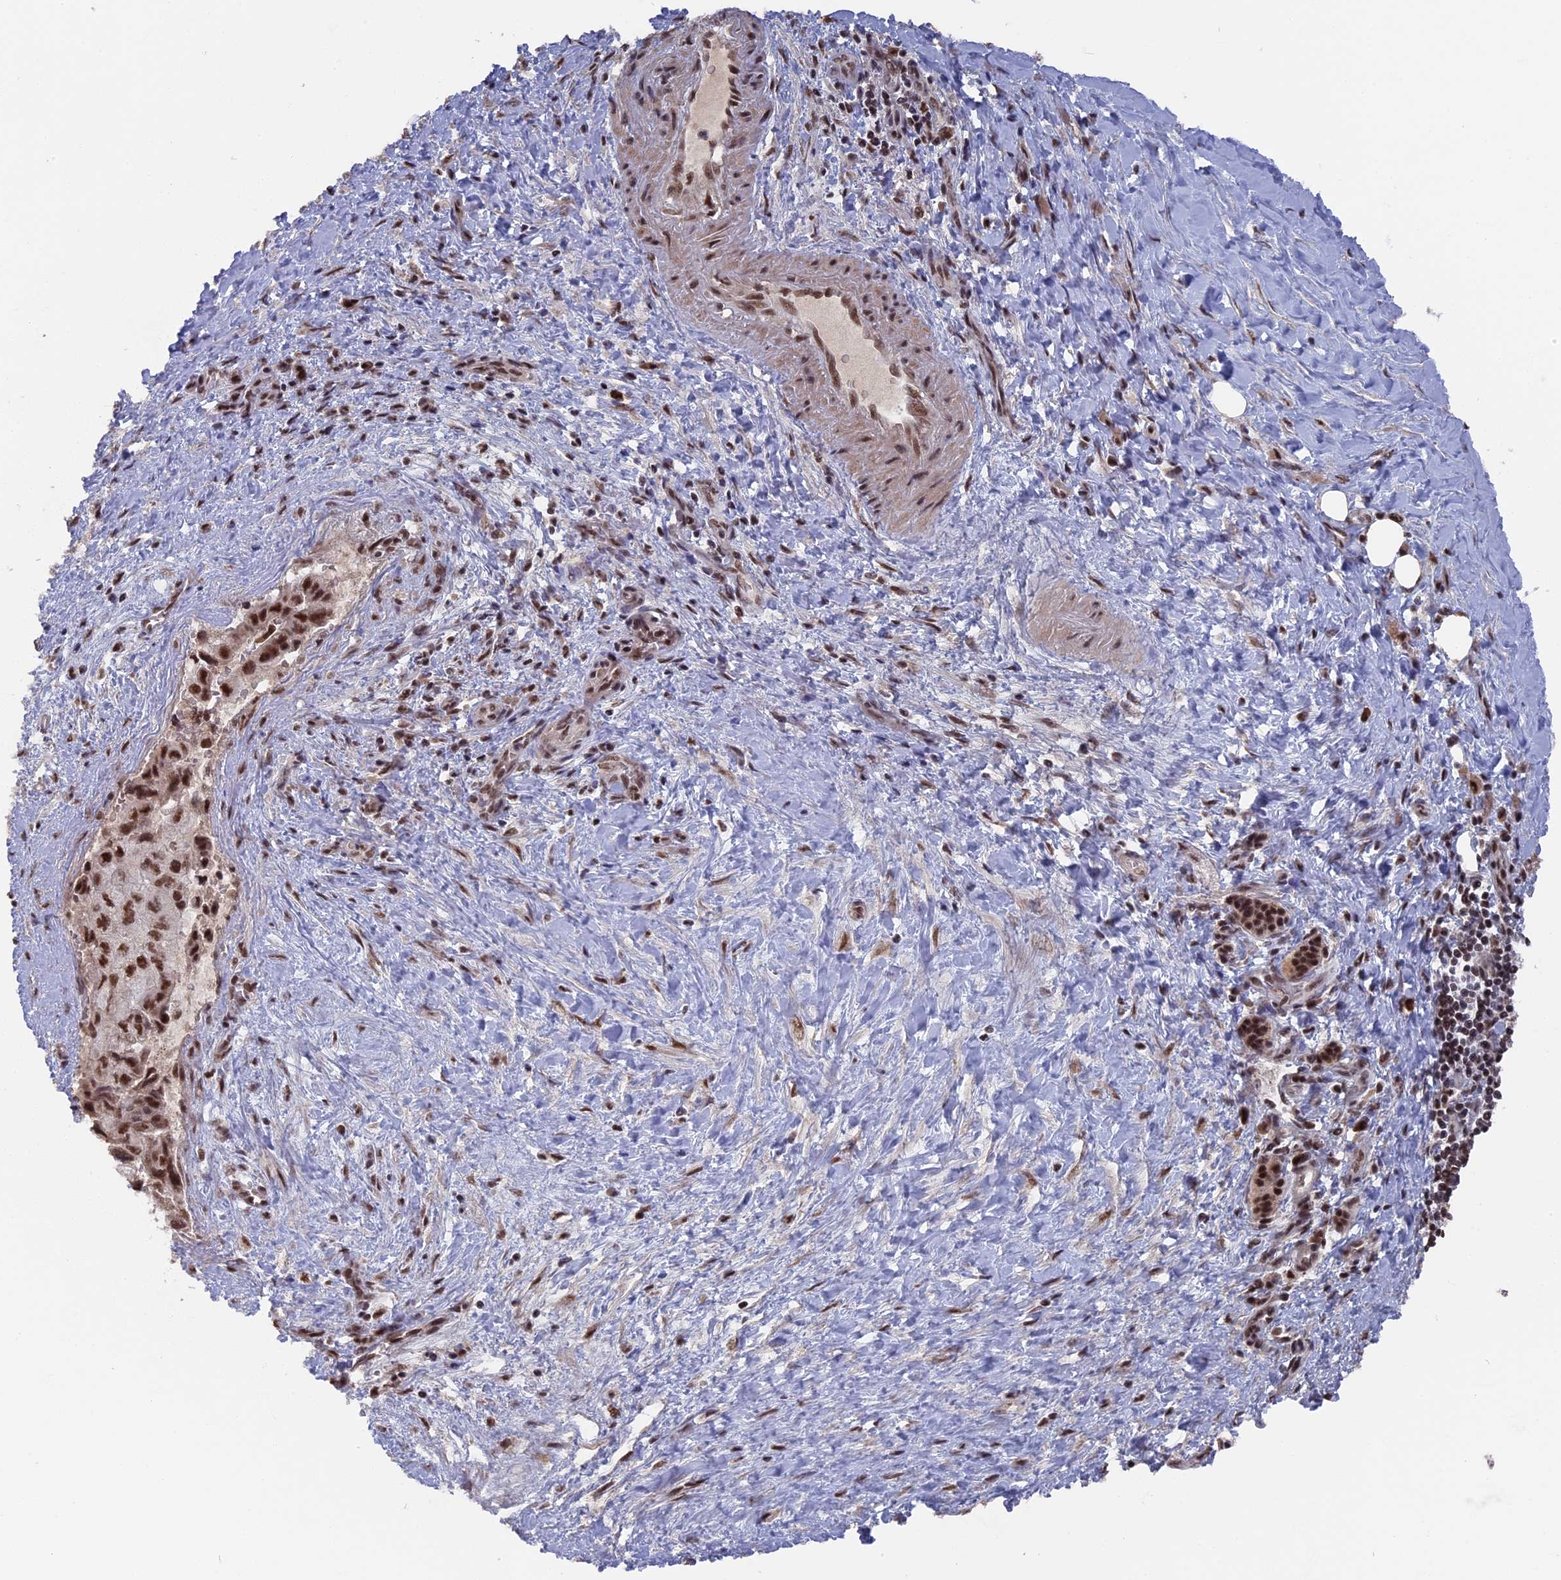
{"staining": {"intensity": "strong", "quantity": ">75%", "location": "nuclear"}, "tissue": "pancreatic cancer", "cell_type": "Tumor cells", "image_type": "cancer", "snomed": [{"axis": "morphology", "description": "Adenocarcinoma, NOS"}, {"axis": "topography", "description": "Pancreas"}], "caption": "Human adenocarcinoma (pancreatic) stained for a protein (brown) demonstrates strong nuclear positive expression in approximately >75% of tumor cells.", "gene": "SF3A2", "patient": {"sex": "male", "age": 51}}